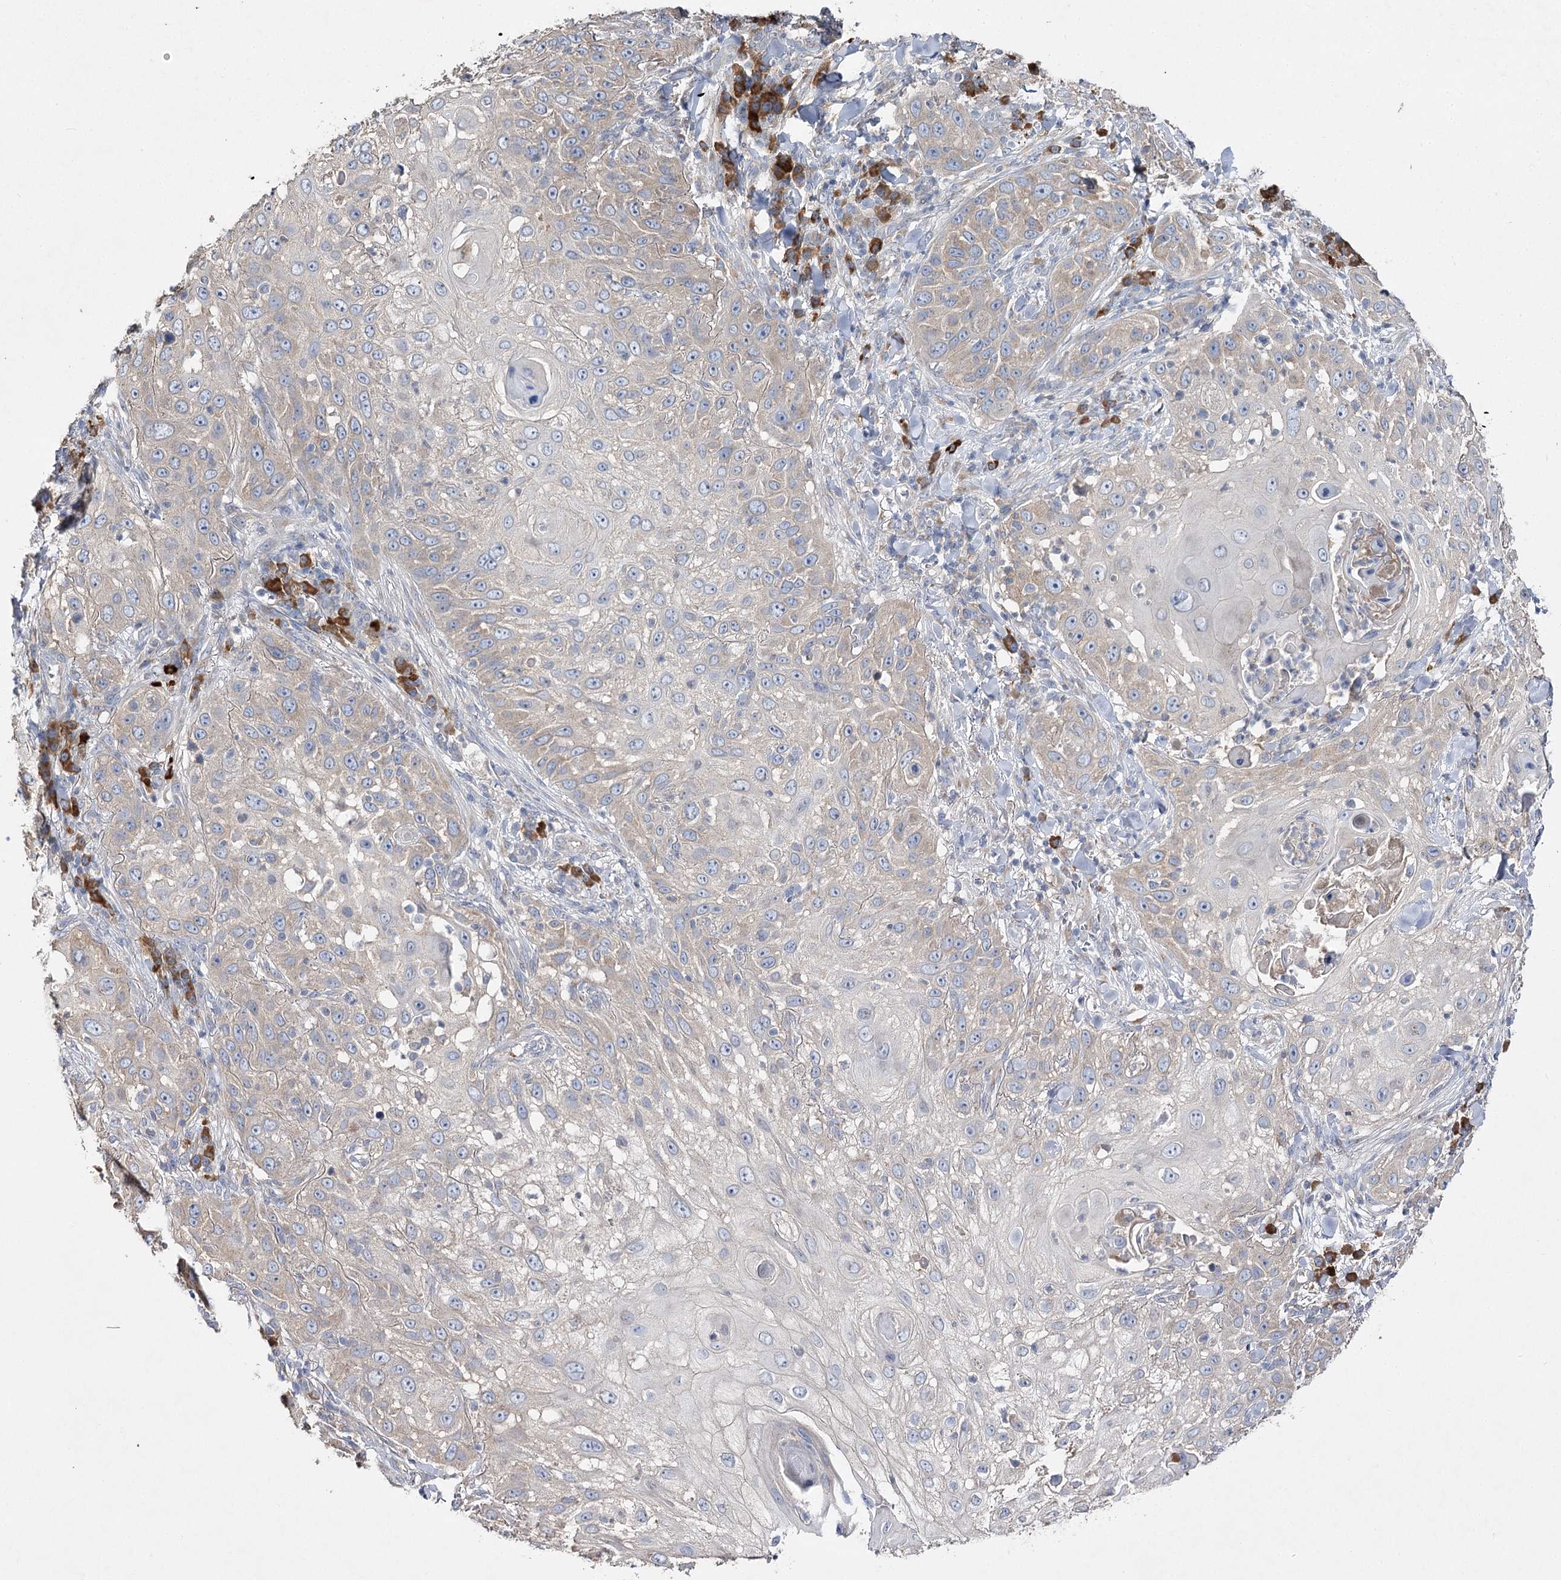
{"staining": {"intensity": "negative", "quantity": "none", "location": "none"}, "tissue": "skin cancer", "cell_type": "Tumor cells", "image_type": "cancer", "snomed": [{"axis": "morphology", "description": "Squamous cell carcinoma, NOS"}, {"axis": "topography", "description": "Skin"}], "caption": "This photomicrograph is of squamous cell carcinoma (skin) stained with immunohistochemistry (IHC) to label a protein in brown with the nuclei are counter-stained blue. There is no staining in tumor cells.", "gene": "IL1RAP", "patient": {"sex": "female", "age": 44}}